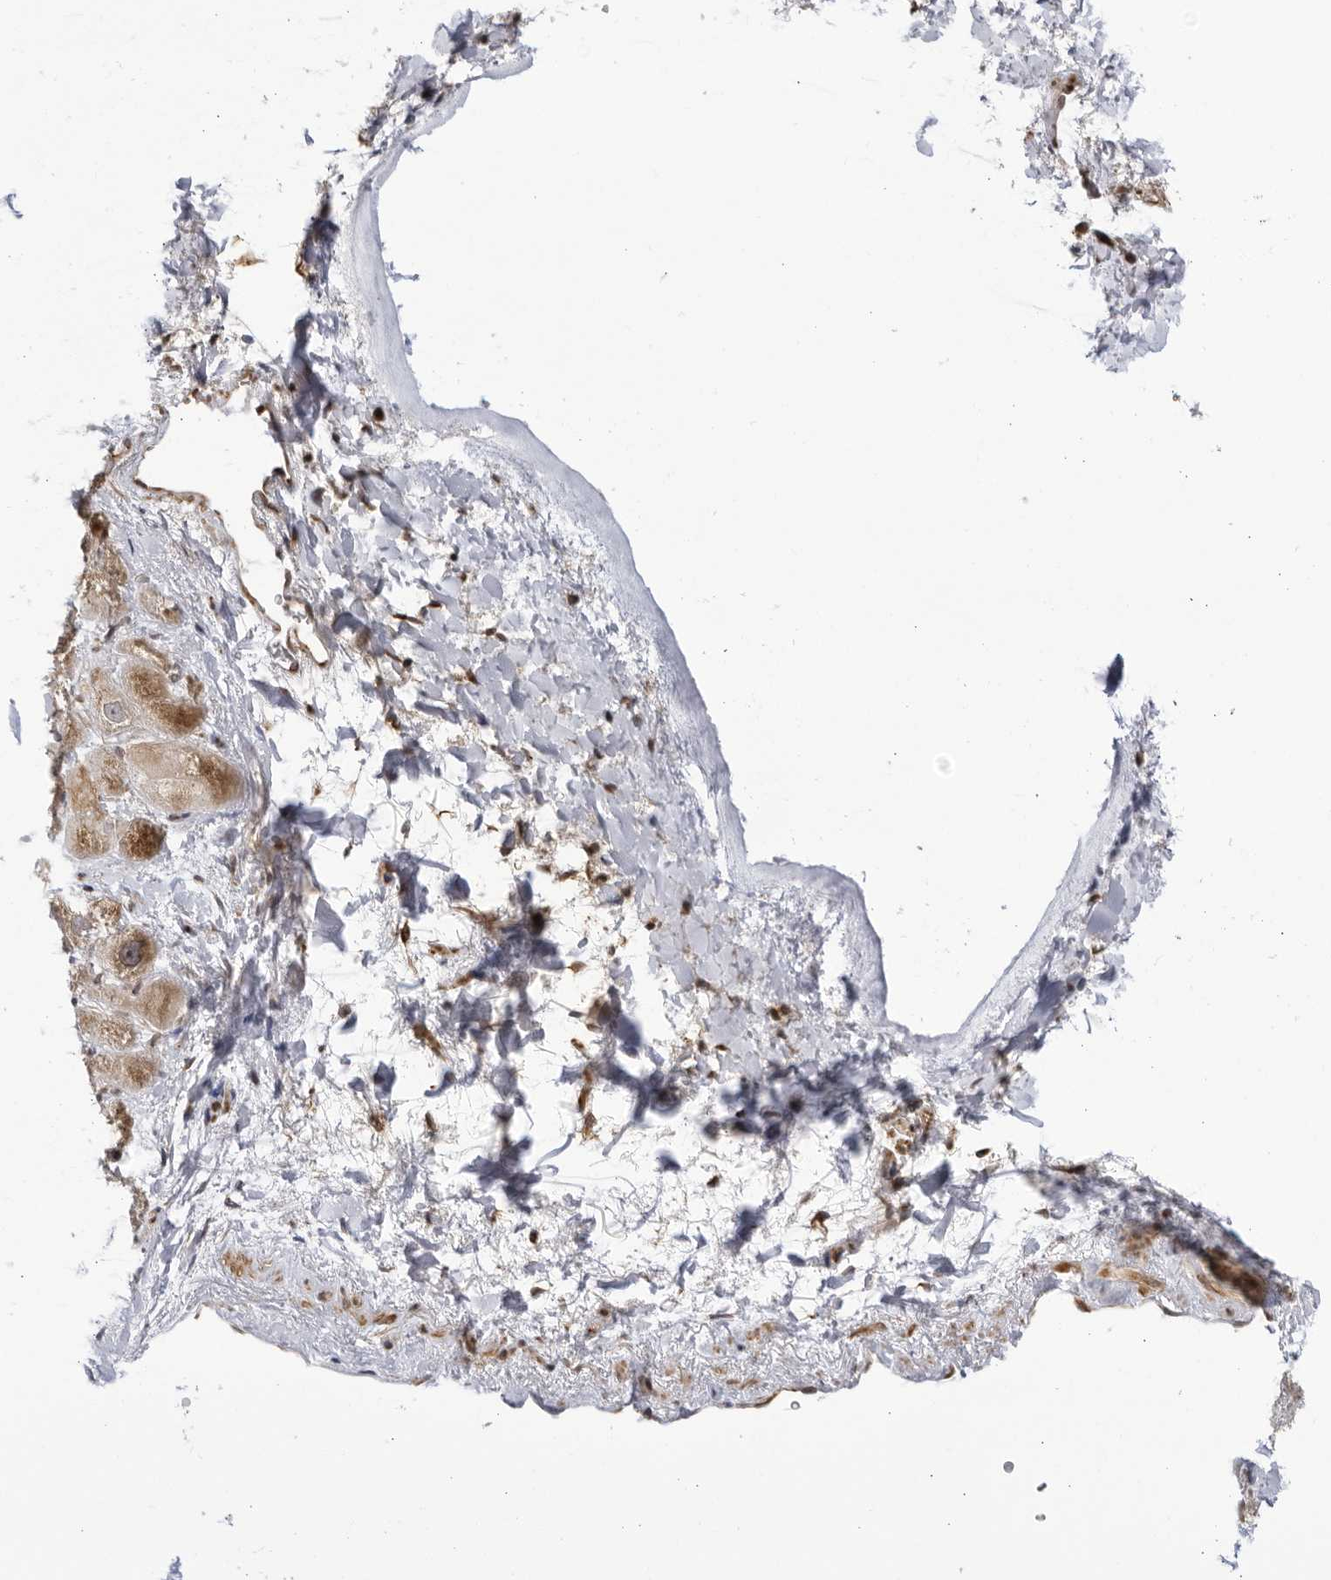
{"staining": {"intensity": "negative", "quantity": "none", "location": "none"}, "tissue": "heart muscle", "cell_type": "Cardiomyocytes", "image_type": "normal", "snomed": [{"axis": "morphology", "description": "Normal tissue, NOS"}, {"axis": "topography", "description": "Heart"}], "caption": "This is a histopathology image of IHC staining of benign heart muscle, which shows no expression in cardiomyocytes. The staining was performed using DAB to visualize the protein expression in brown, while the nuclei were stained in blue with hematoxylin (Magnification: 20x).", "gene": "CNBD1", "patient": {"sex": "male", "age": 49}}